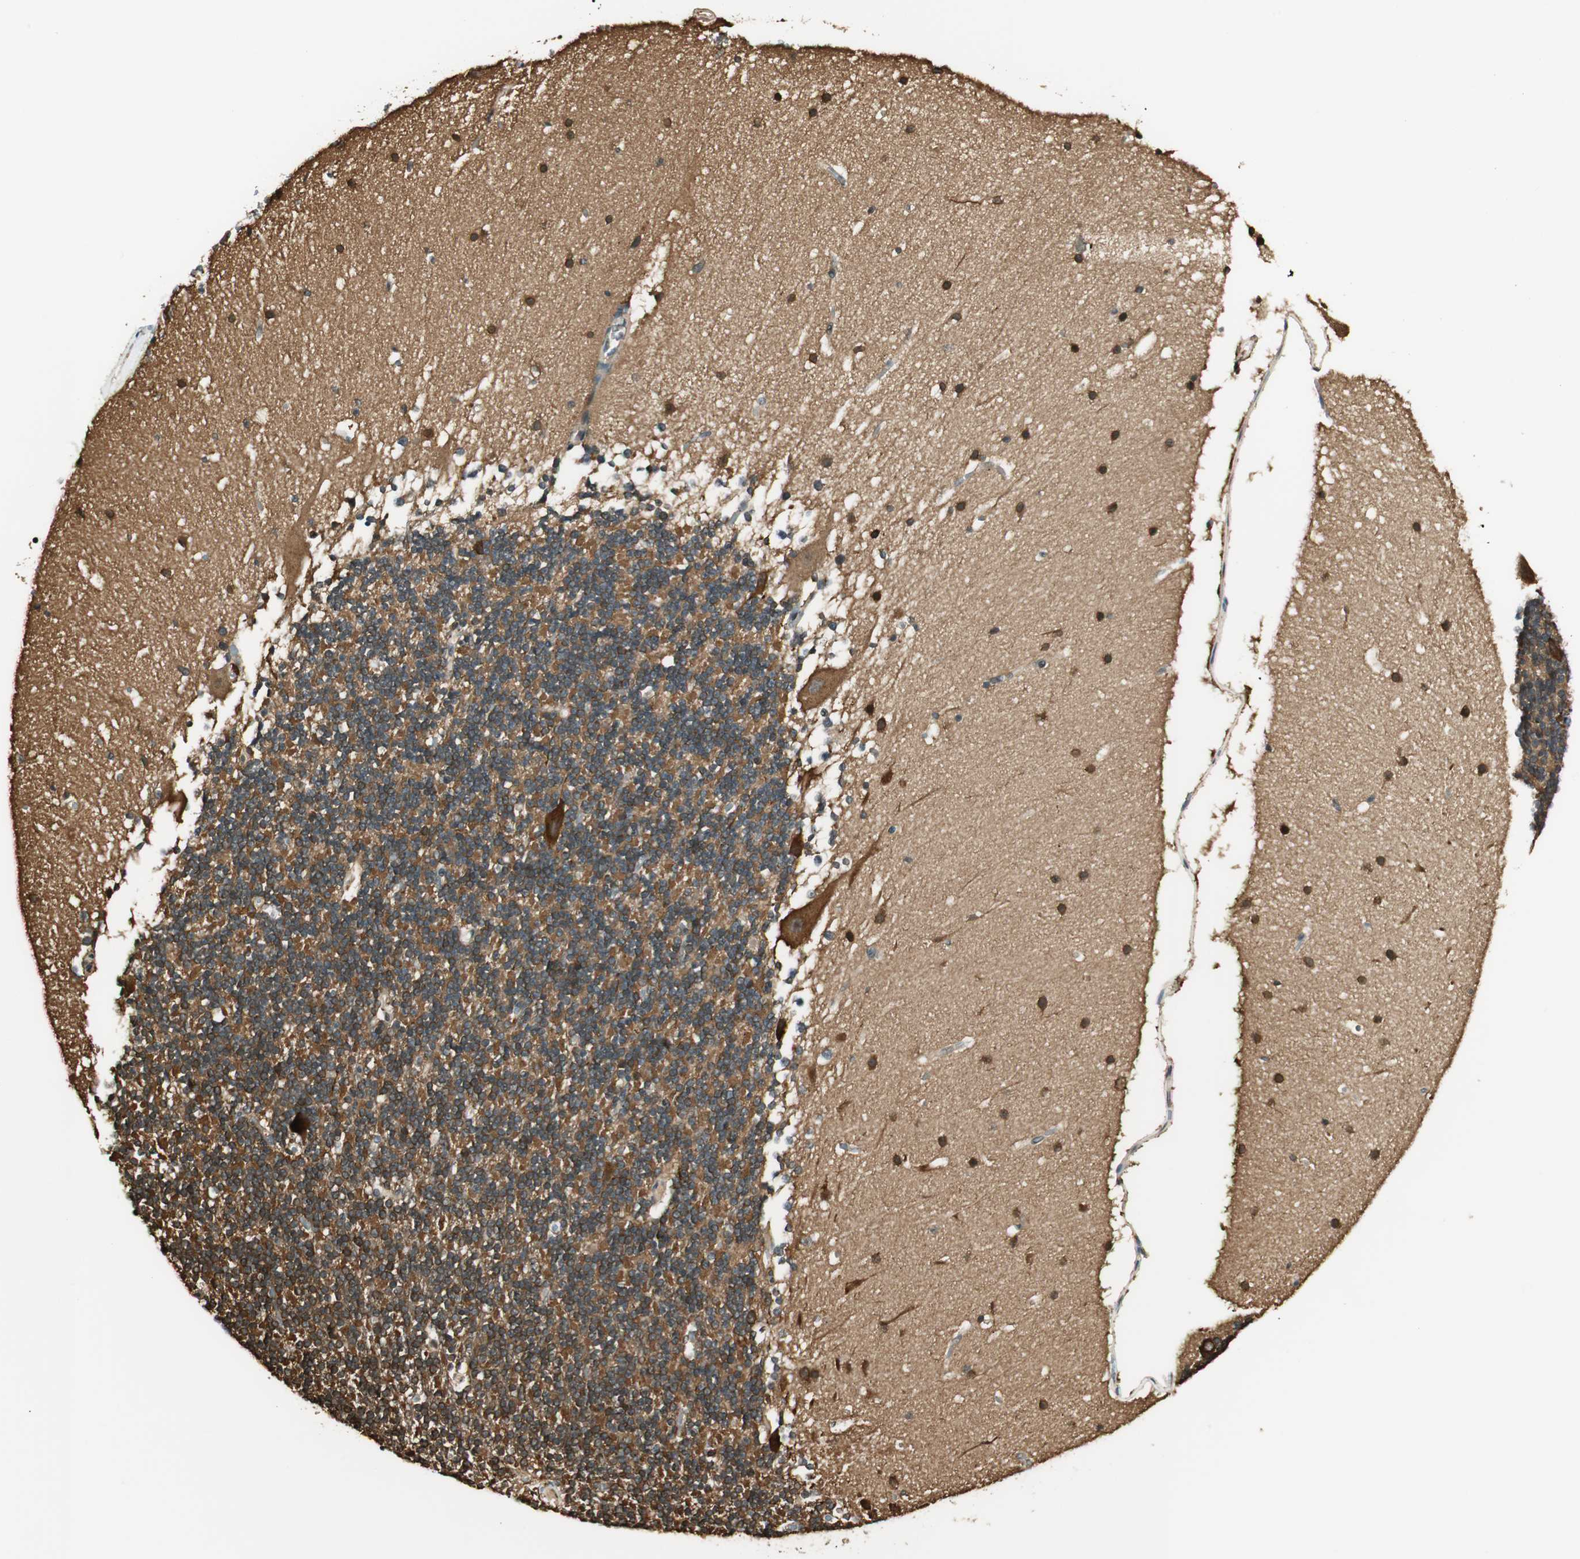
{"staining": {"intensity": "strong", "quantity": ">75%", "location": "cytoplasmic/membranous"}, "tissue": "cerebellum", "cell_type": "Cells in granular layer", "image_type": "normal", "snomed": [{"axis": "morphology", "description": "Normal tissue, NOS"}, {"axis": "topography", "description": "Cerebellum"}], "caption": "IHC image of normal cerebellum: cerebellum stained using IHC exhibits high levels of strong protein expression localized specifically in the cytoplasmic/membranous of cells in granular layer, appearing as a cytoplasmic/membranous brown color.", "gene": "ENSG00000268870", "patient": {"sex": "female", "age": 19}}